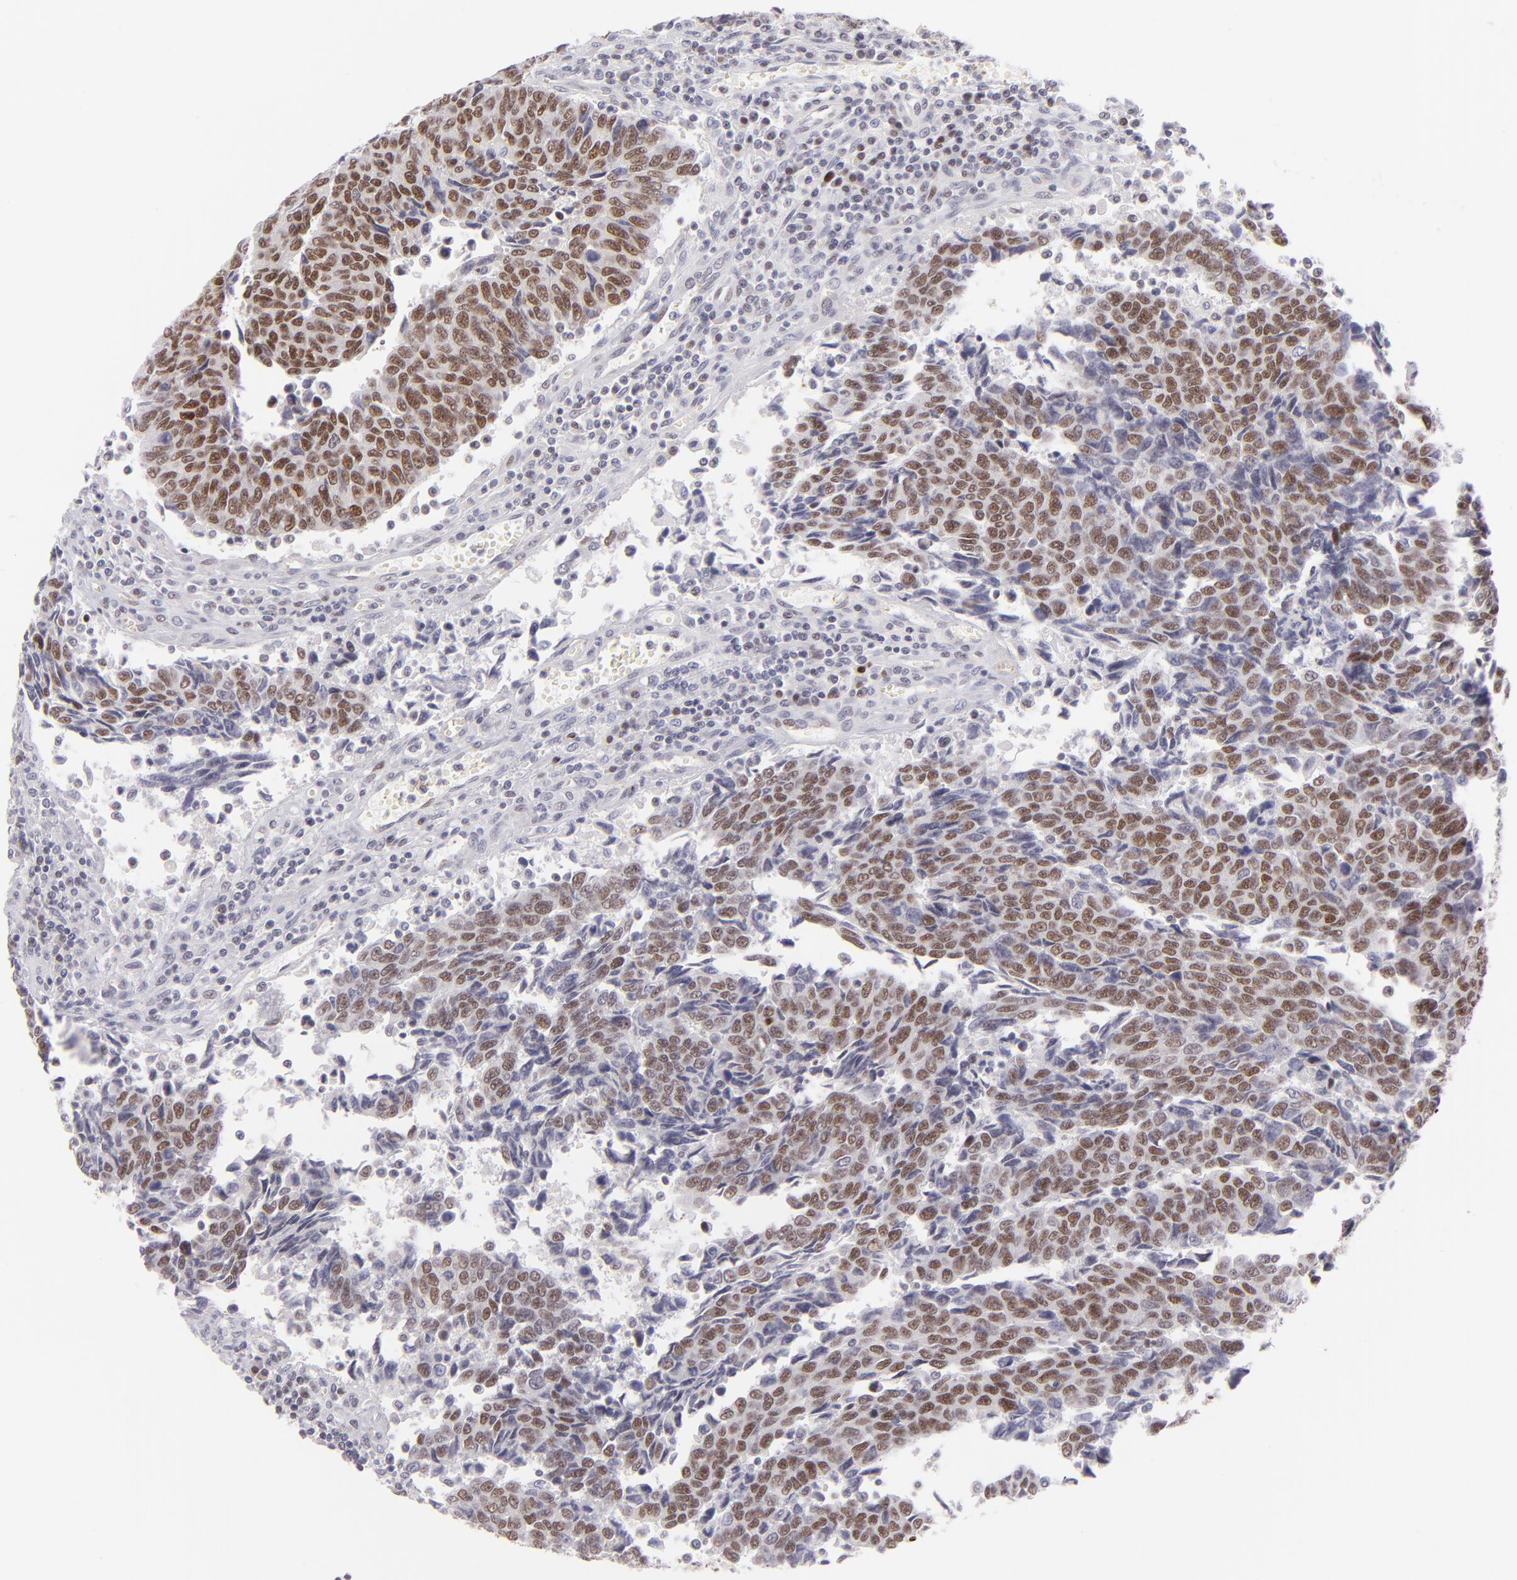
{"staining": {"intensity": "moderate", "quantity": ">75%", "location": "nuclear"}, "tissue": "urothelial cancer", "cell_type": "Tumor cells", "image_type": "cancer", "snomed": [{"axis": "morphology", "description": "Urothelial carcinoma, High grade"}, {"axis": "topography", "description": "Urinary bladder"}], "caption": "Urothelial cancer stained for a protein (brown) displays moderate nuclear positive staining in about >75% of tumor cells.", "gene": "POU2F1", "patient": {"sex": "male", "age": 86}}